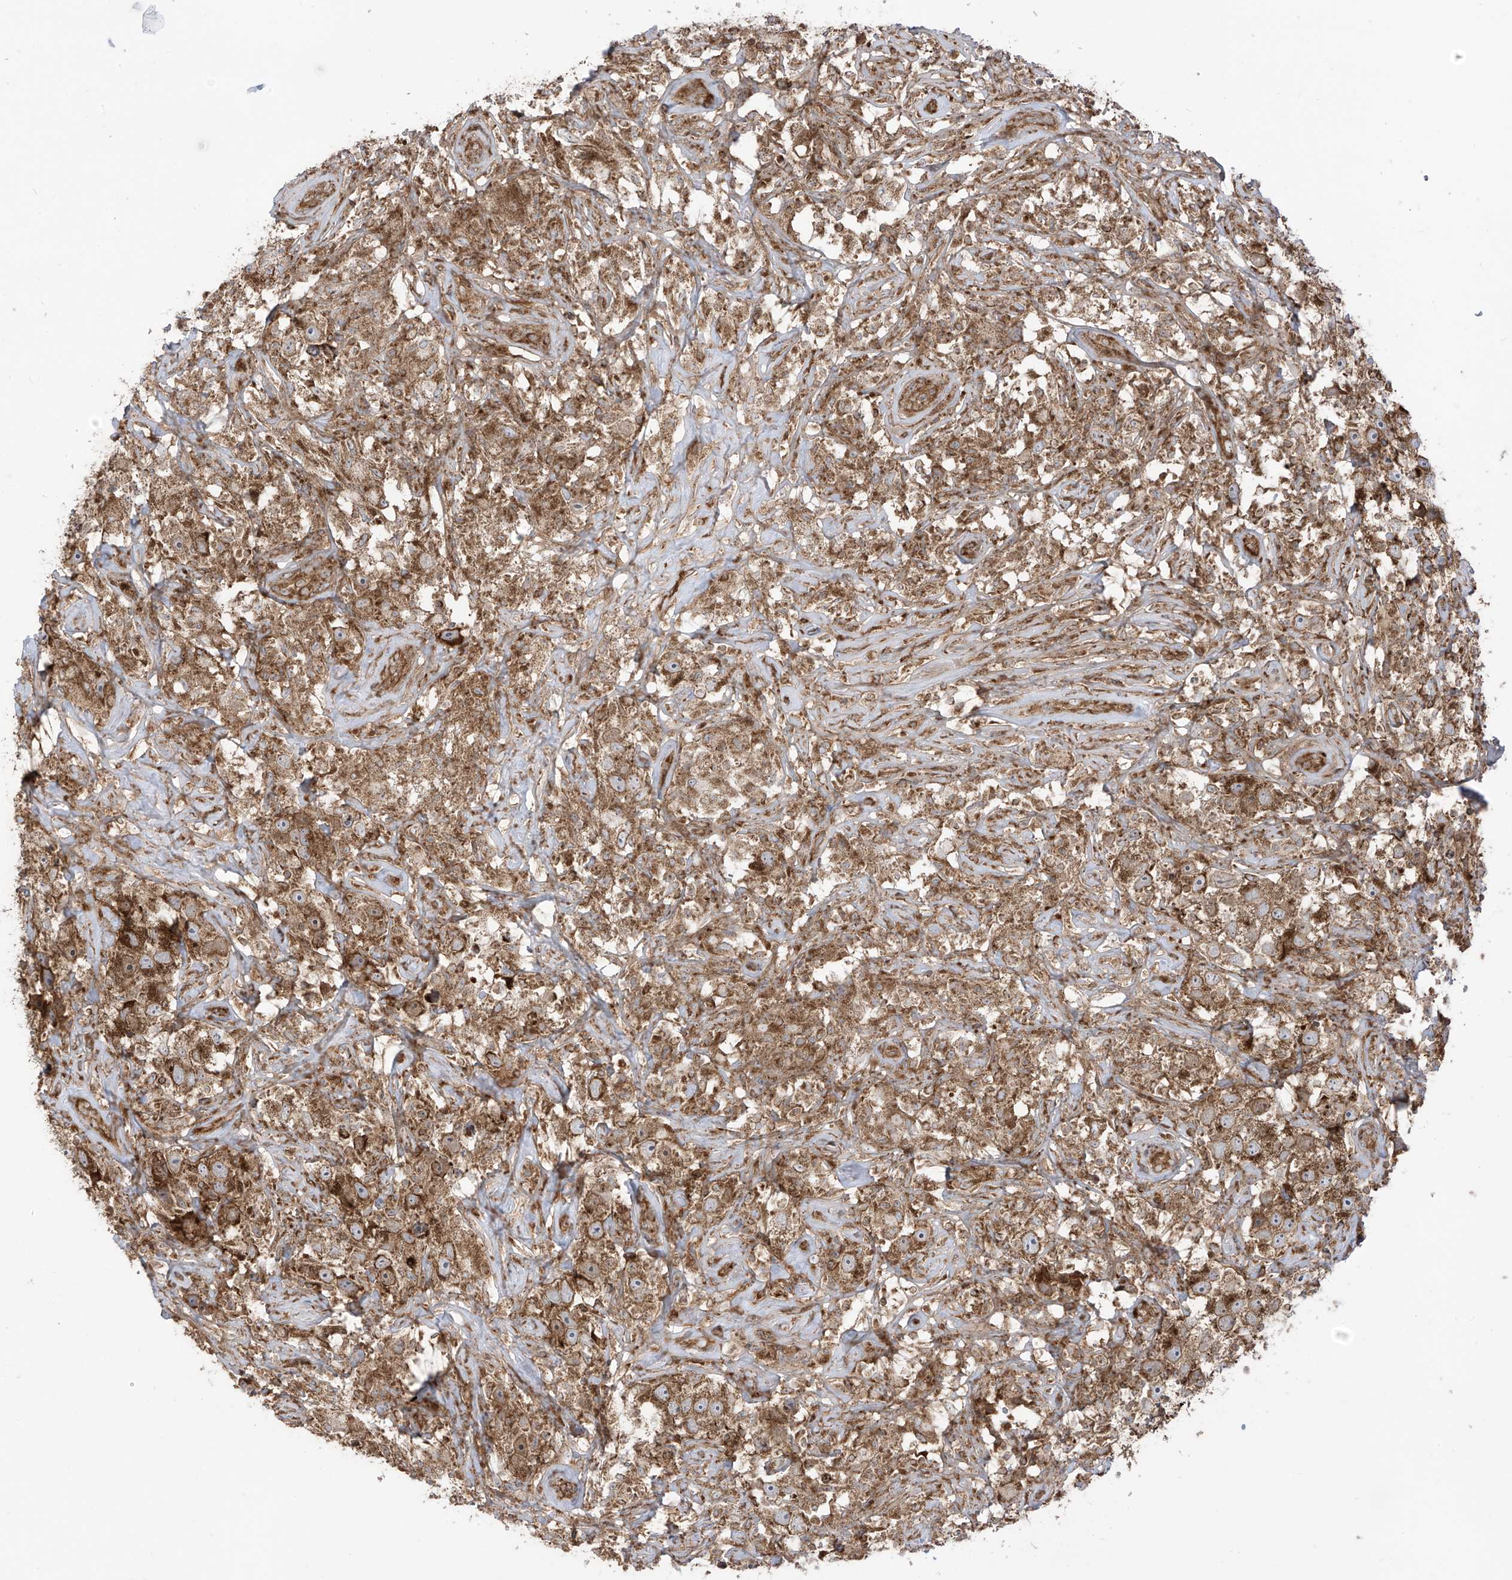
{"staining": {"intensity": "moderate", "quantity": ">75%", "location": "cytoplasmic/membranous"}, "tissue": "testis cancer", "cell_type": "Tumor cells", "image_type": "cancer", "snomed": [{"axis": "morphology", "description": "Seminoma, NOS"}, {"axis": "topography", "description": "Testis"}], "caption": "Brown immunohistochemical staining in human seminoma (testis) demonstrates moderate cytoplasmic/membranous positivity in about >75% of tumor cells. The protein of interest is stained brown, and the nuclei are stained in blue (DAB (3,3'-diaminobenzidine) IHC with brightfield microscopy, high magnification).", "gene": "REPS1", "patient": {"sex": "male", "age": 49}}